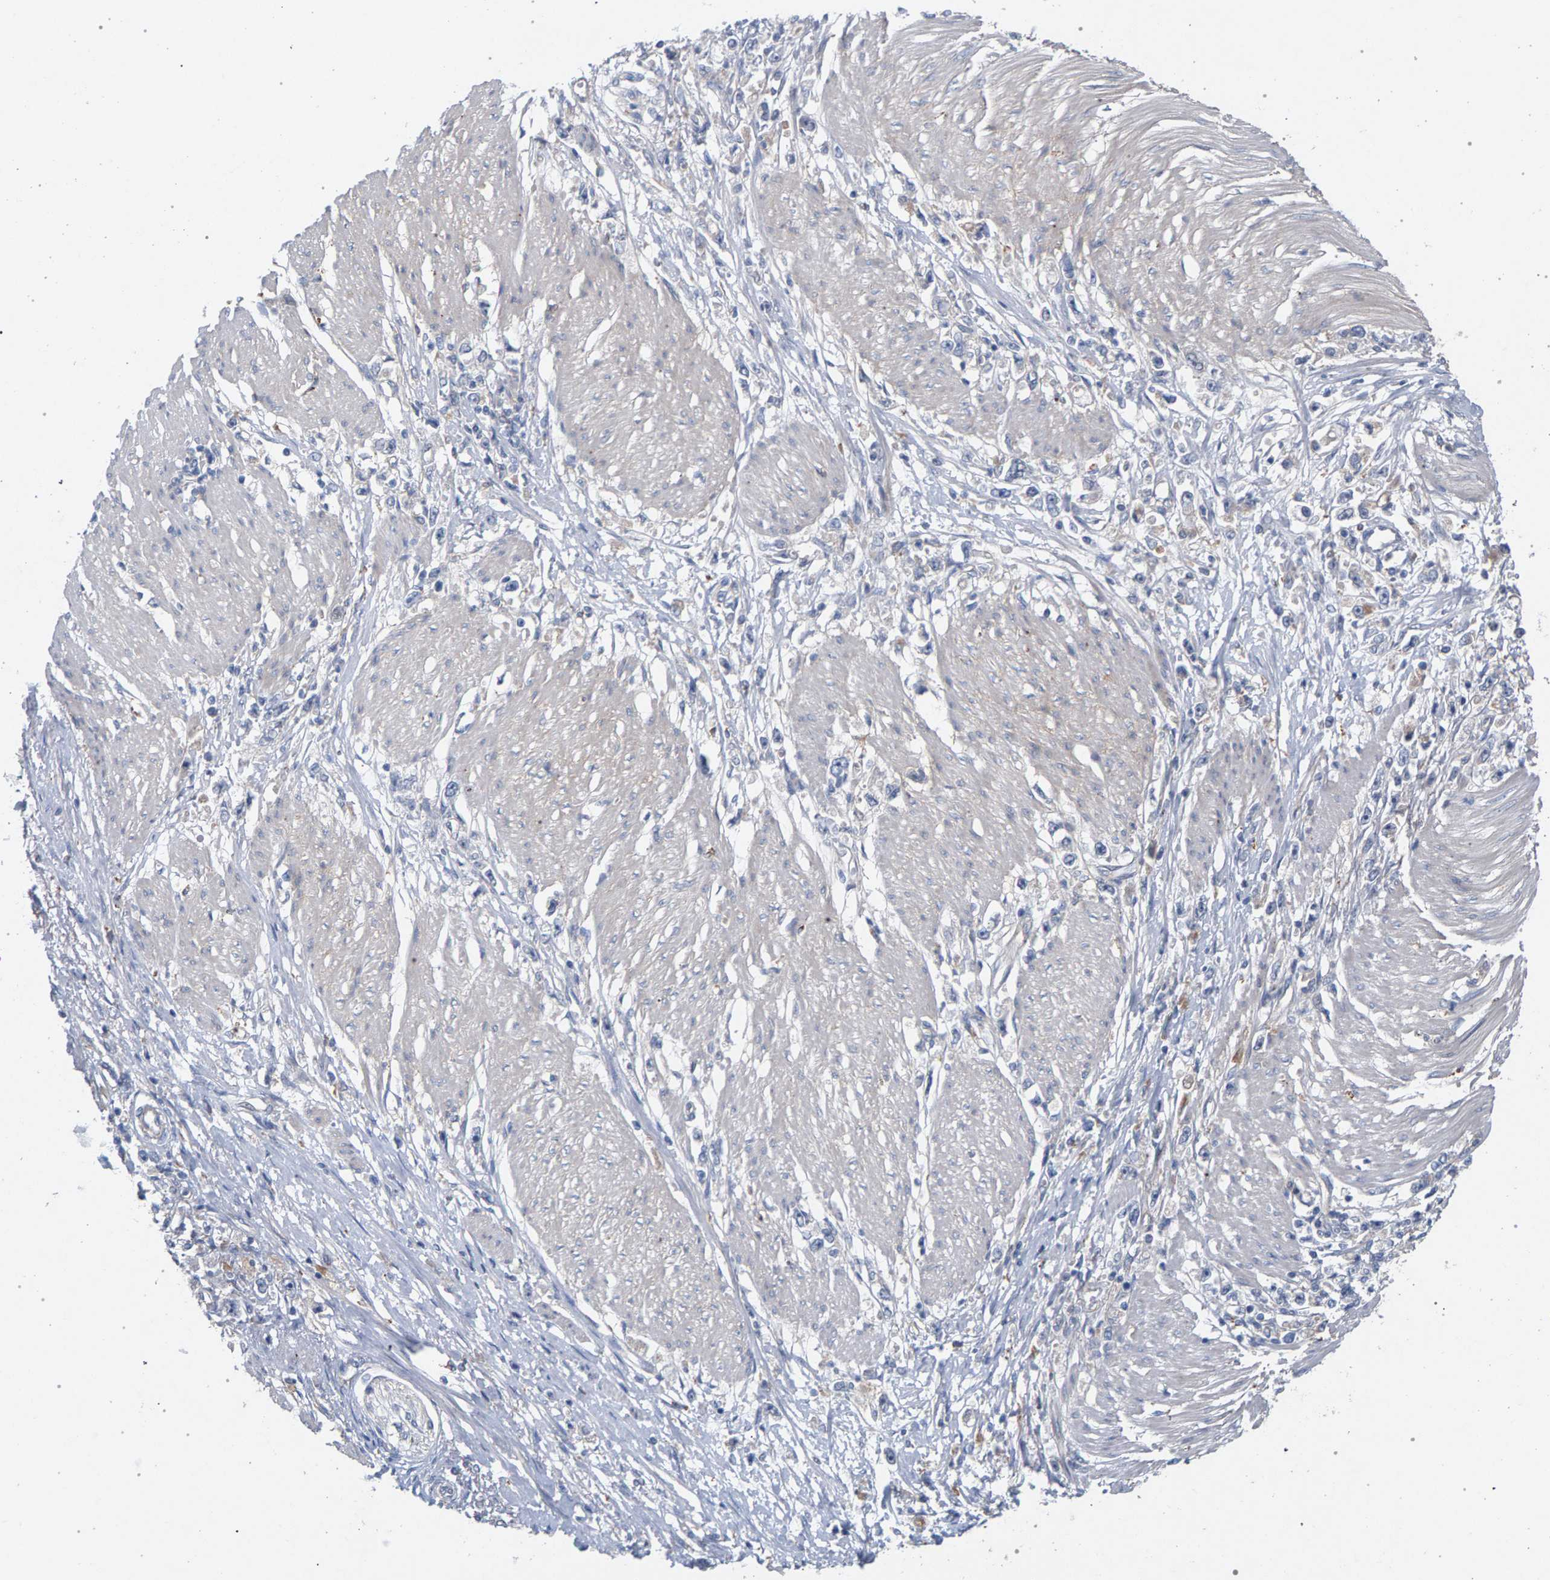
{"staining": {"intensity": "negative", "quantity": "none", "location": "none"}, "tissue": "stomach cancer", "cell_type": "Tumor cells", "image_type": "cancer", "snomed": [{"axis": "morphology", "description": "Adenocarcinoma, NOS"}, {"axis": "topography", "description": "Stomach"}], "caption": "Immunohistochemistry (IHC) micrograph of neoplastic tissue: stomach cancer (adenocarcinoma) stained with DAB (3,3'-diaminobenzidine) shows no significant protein expression in tumor cells.", "gene": "MAMDC2", "patient": {"sex": "female", "age": 59}}